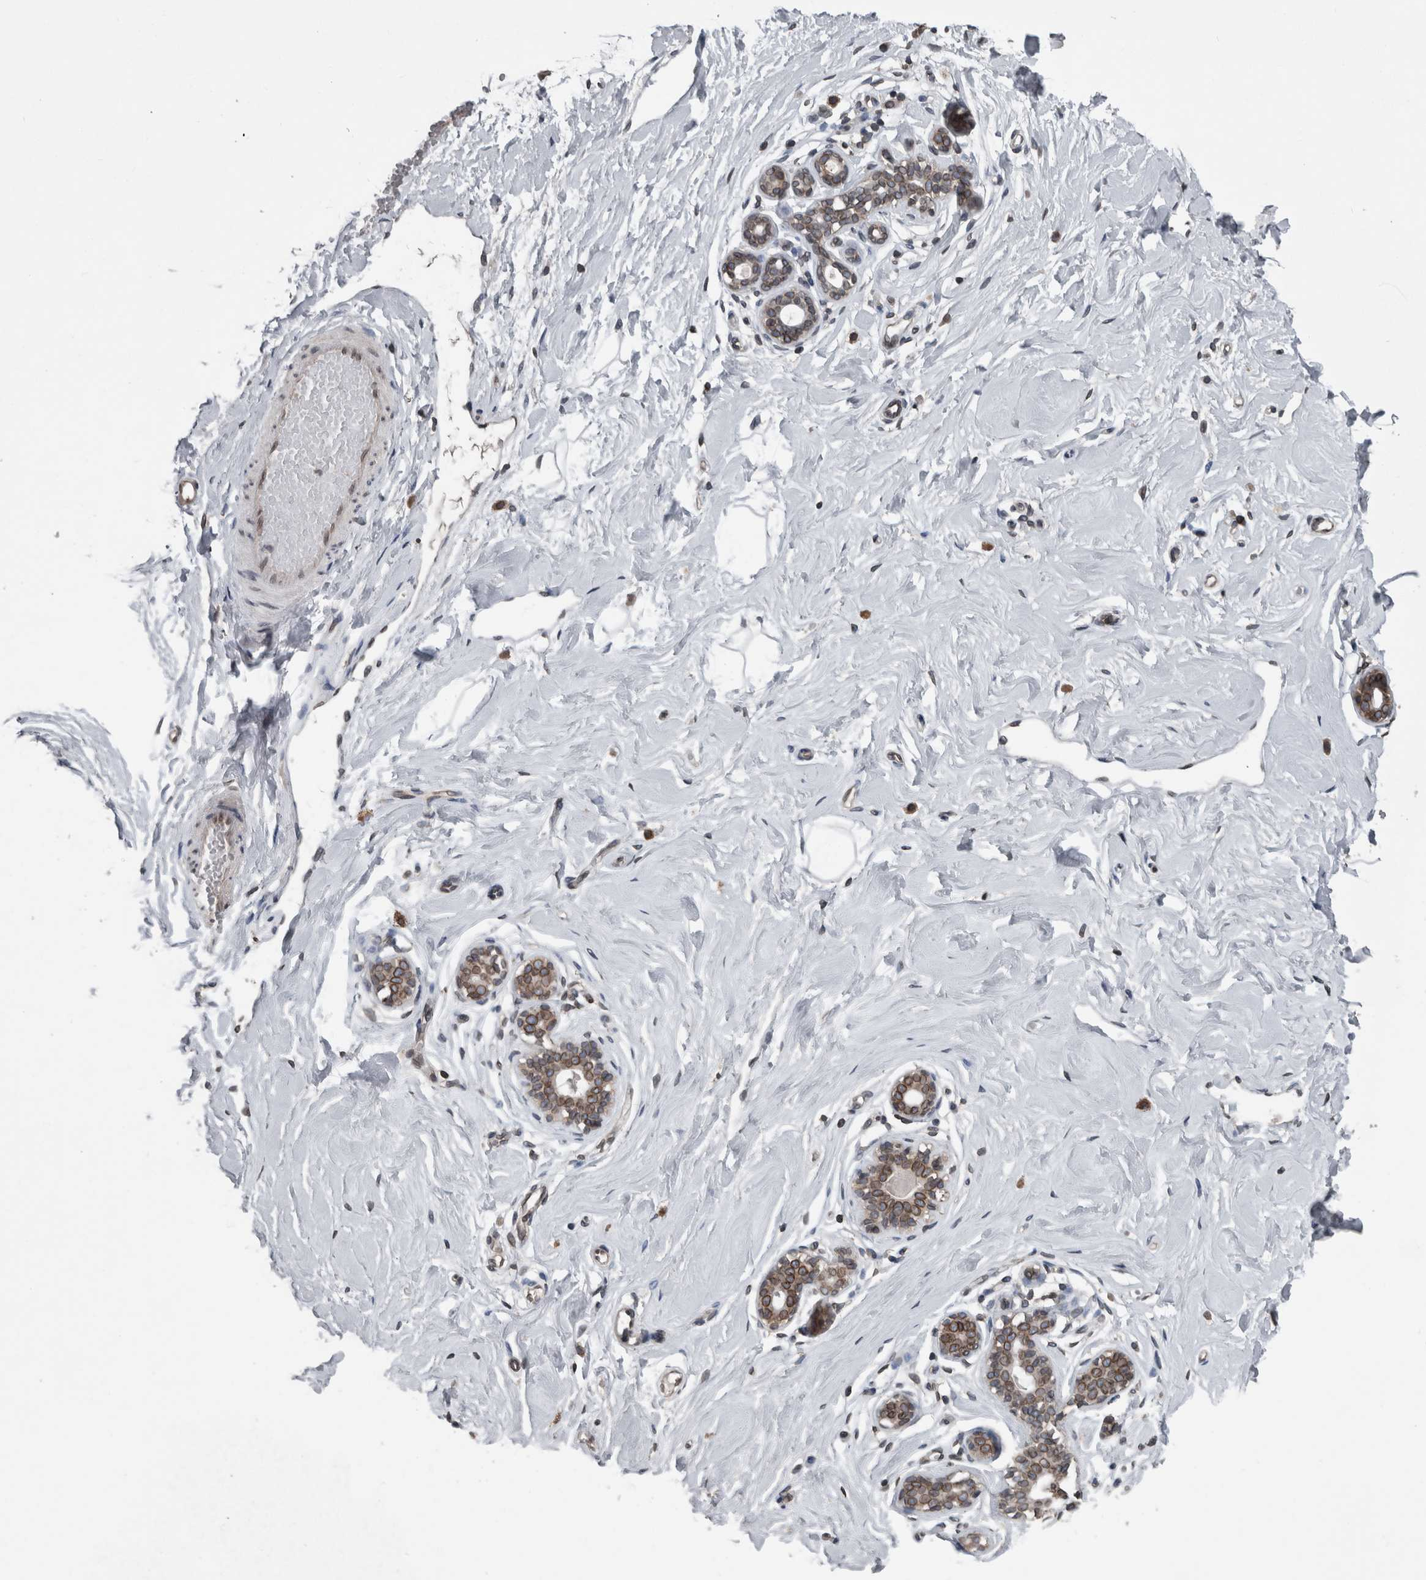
{"staining": {"intensity": "moderate", "quantity": ">75%", "location": "cytoplasmic/membranous,nuclear"}, "tissue": "breast", "cell_type": "Adipocytes", "image_type": "normal", "snomed": [{"axis": "morphology", "description": "Normal tissue, NOS"}, {"axis": "morphology", "description": "Adenoma, NOS"}, {"axis": "topography", "description": "Breast"}], "caption": "Human breast stained for a protein (brown) displays moderate cytoplasmic/membranous,nuclear positive staining in about >75% of adipocytes.", "gene": "RANBP2", "patient": {"sex": "female", "age": 23}}